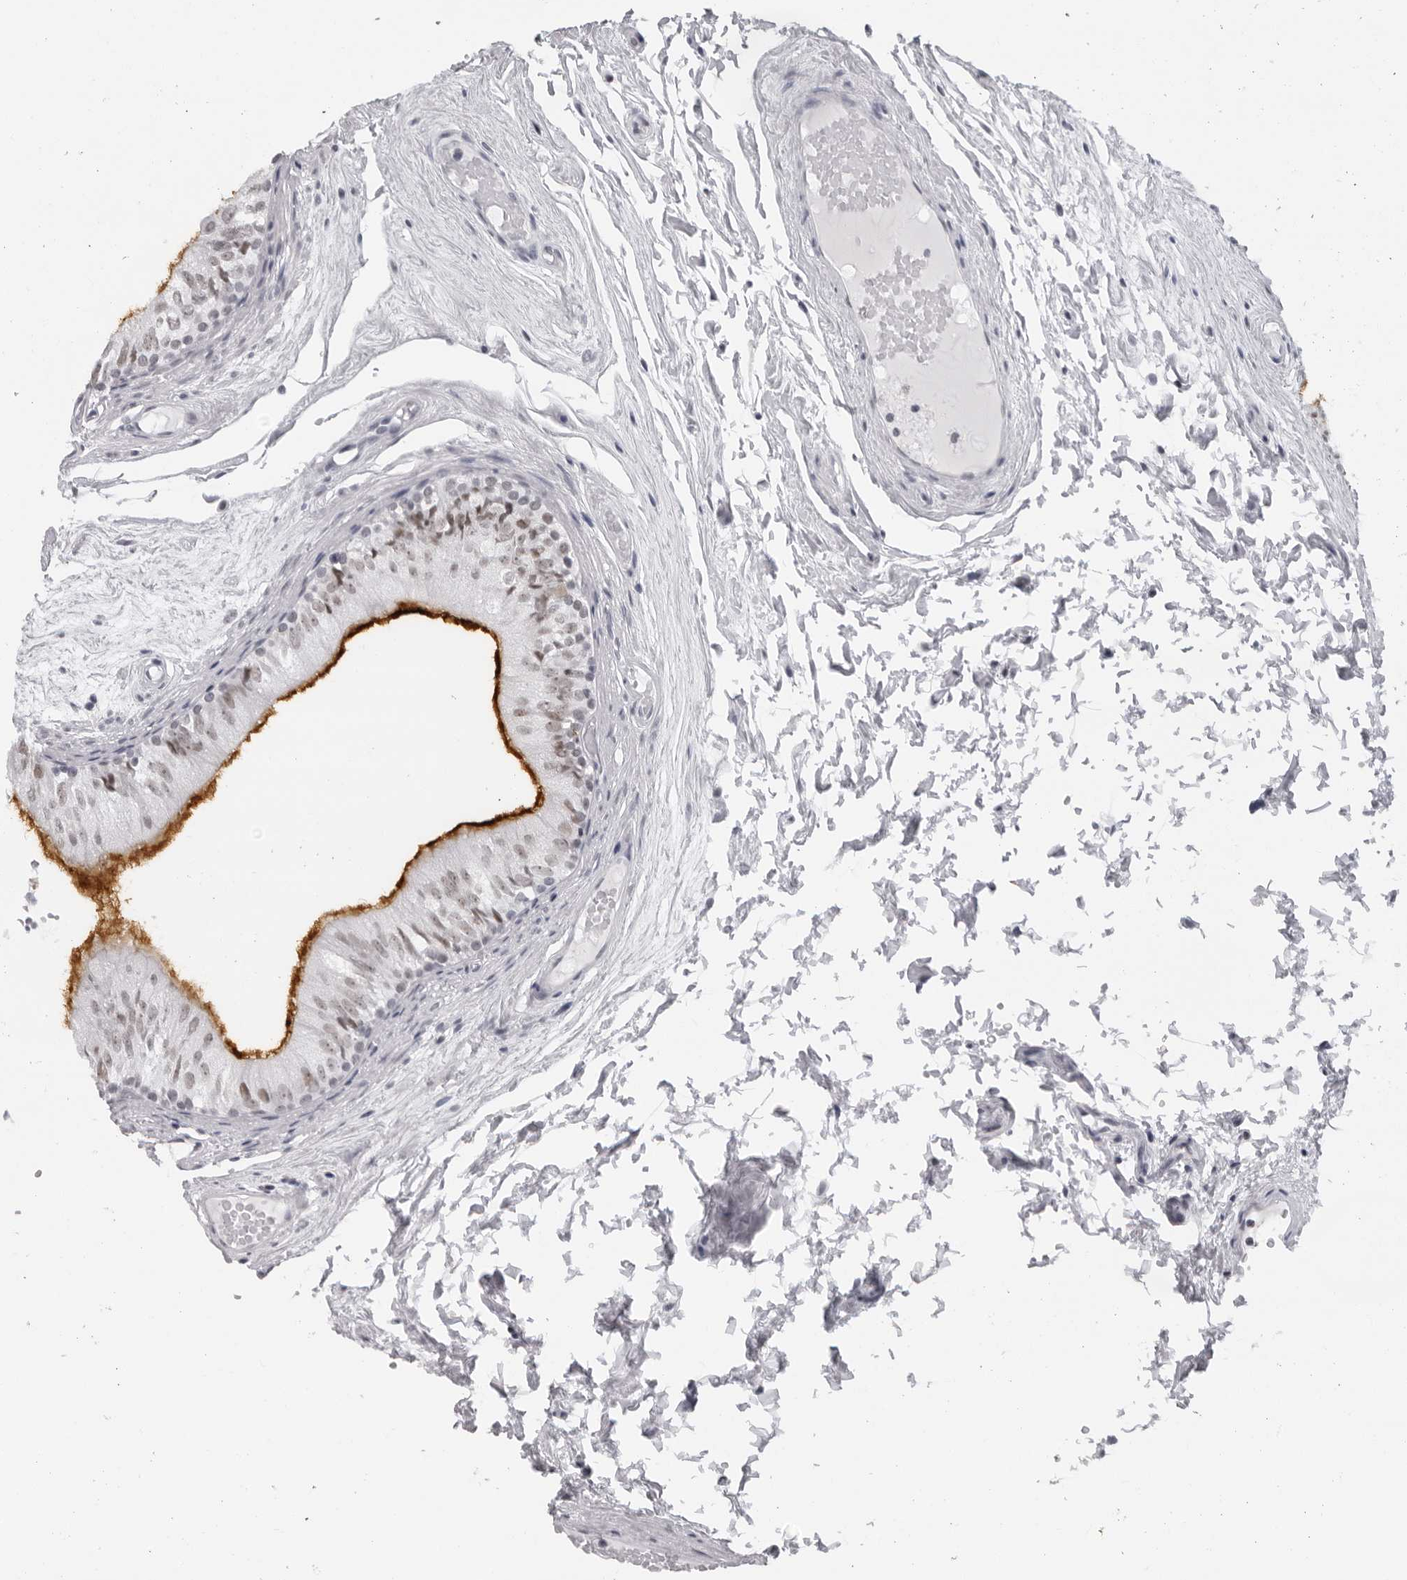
{"staining": {"intensity": "strong", "quantity": "25%-75%", "location": "cytoplasmic/membranous"}, "tissue": "epididymis", "cell_type": "Glandular cells", "image_type": "normal", "snomed": [{"axis": "morphology", "description": "Normal tissue, NOS"}, {"axis": "topography", "description": "Epididymis"}], "caption": "IHC histopathology image of unremarkable human epididymis stained for a protein (brown), which exhibits high levels of strong cytoplasmic/membranous staining in approximately 25%-75% of glandular cells.", "gene": "ESPN", "patient": {"sex": "male", "age": 79}}